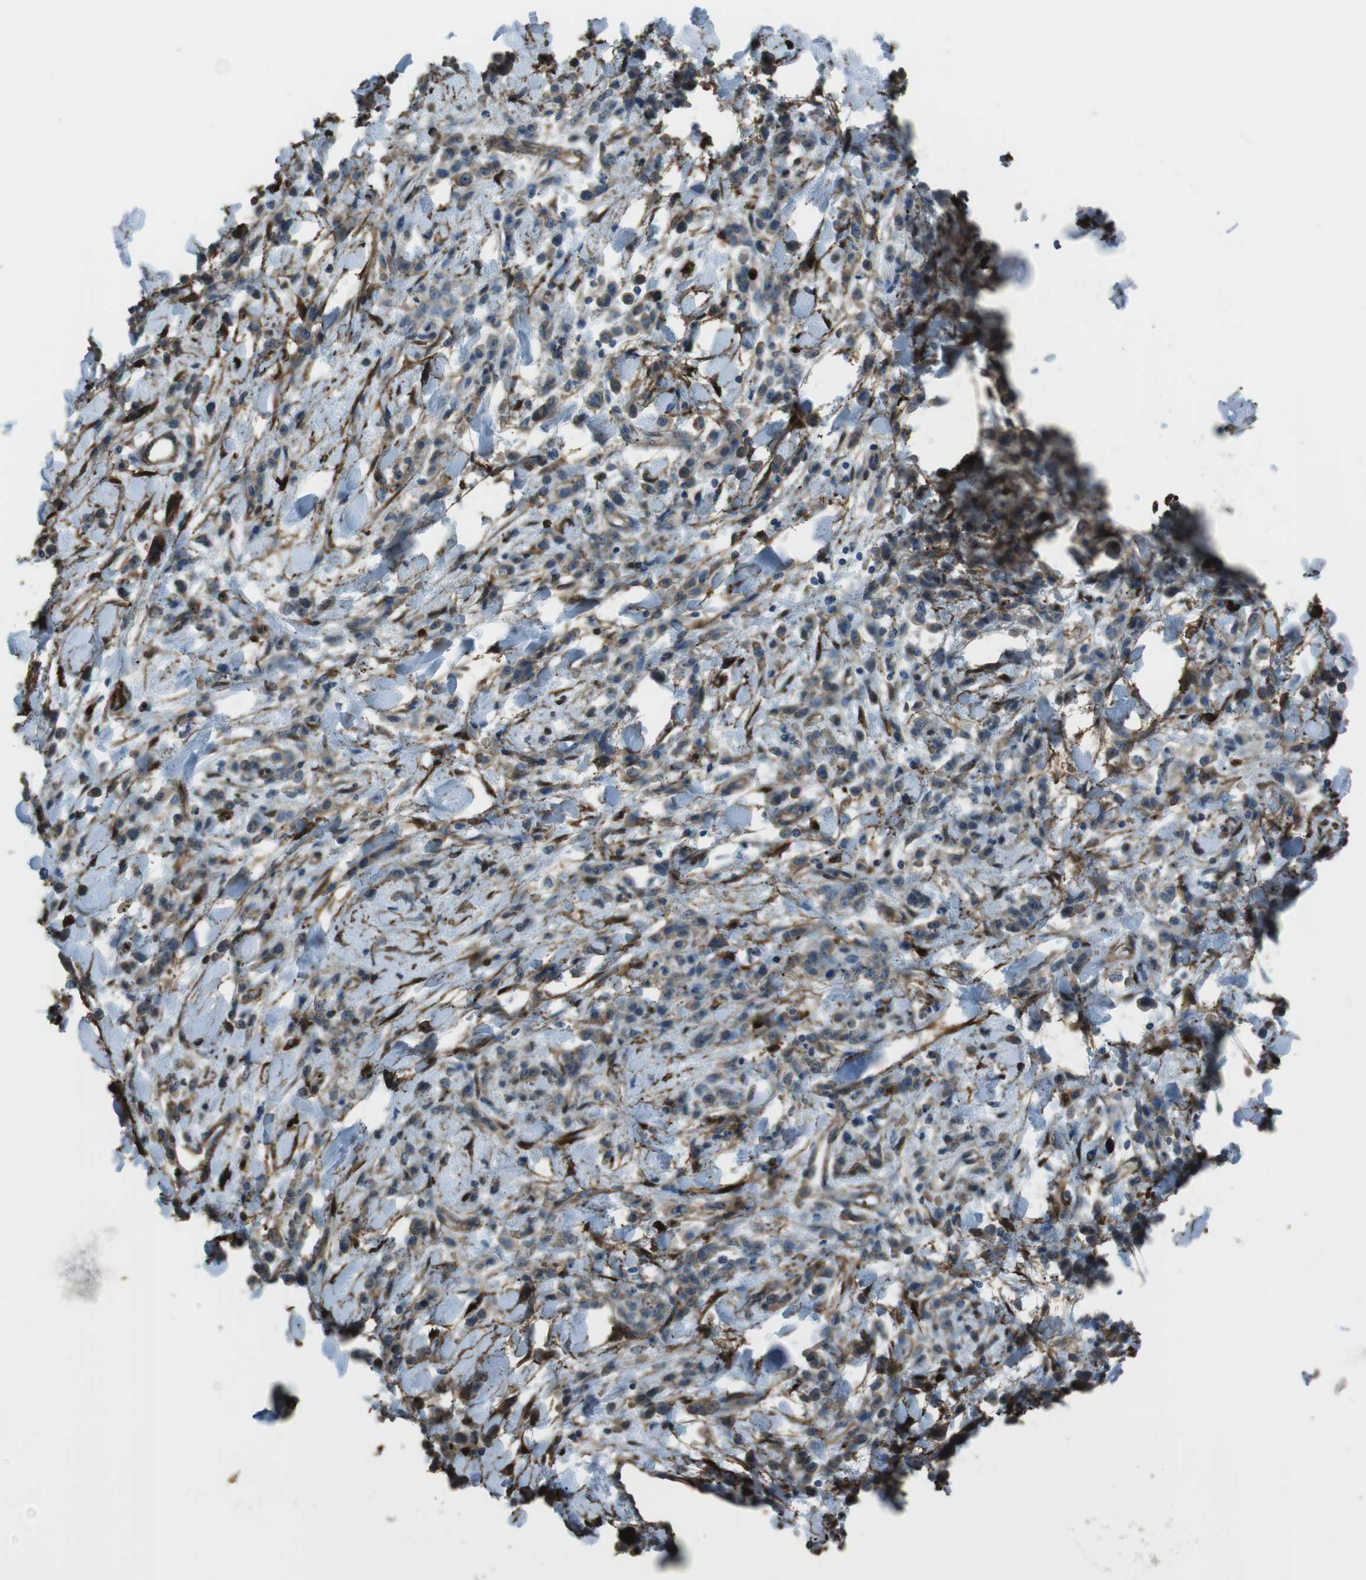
{"staining": {"intensity": "weak", "quantity": ">75%", "location": "cytoplasmic/membranous"}, "tissue": "stomach cancer", "cell_type": "Tumor cells", "image_type": "cancer", "snomed": [{"axis": "morphology", "description": "Normal tissue, NOS"}, {"axis": "morphology", "description": "Adenocarcinoma, NOS"}, {"axis": "topography", "description": "Stomach"}], "caption": "A brown stain highlights weak cytoplasmic/membranous expression of a protein in human stomach cancer (adenocarcinoma) tumor cells.", "gene": "SFT2D1", "patient": {"sex": "male", "age": 82}}